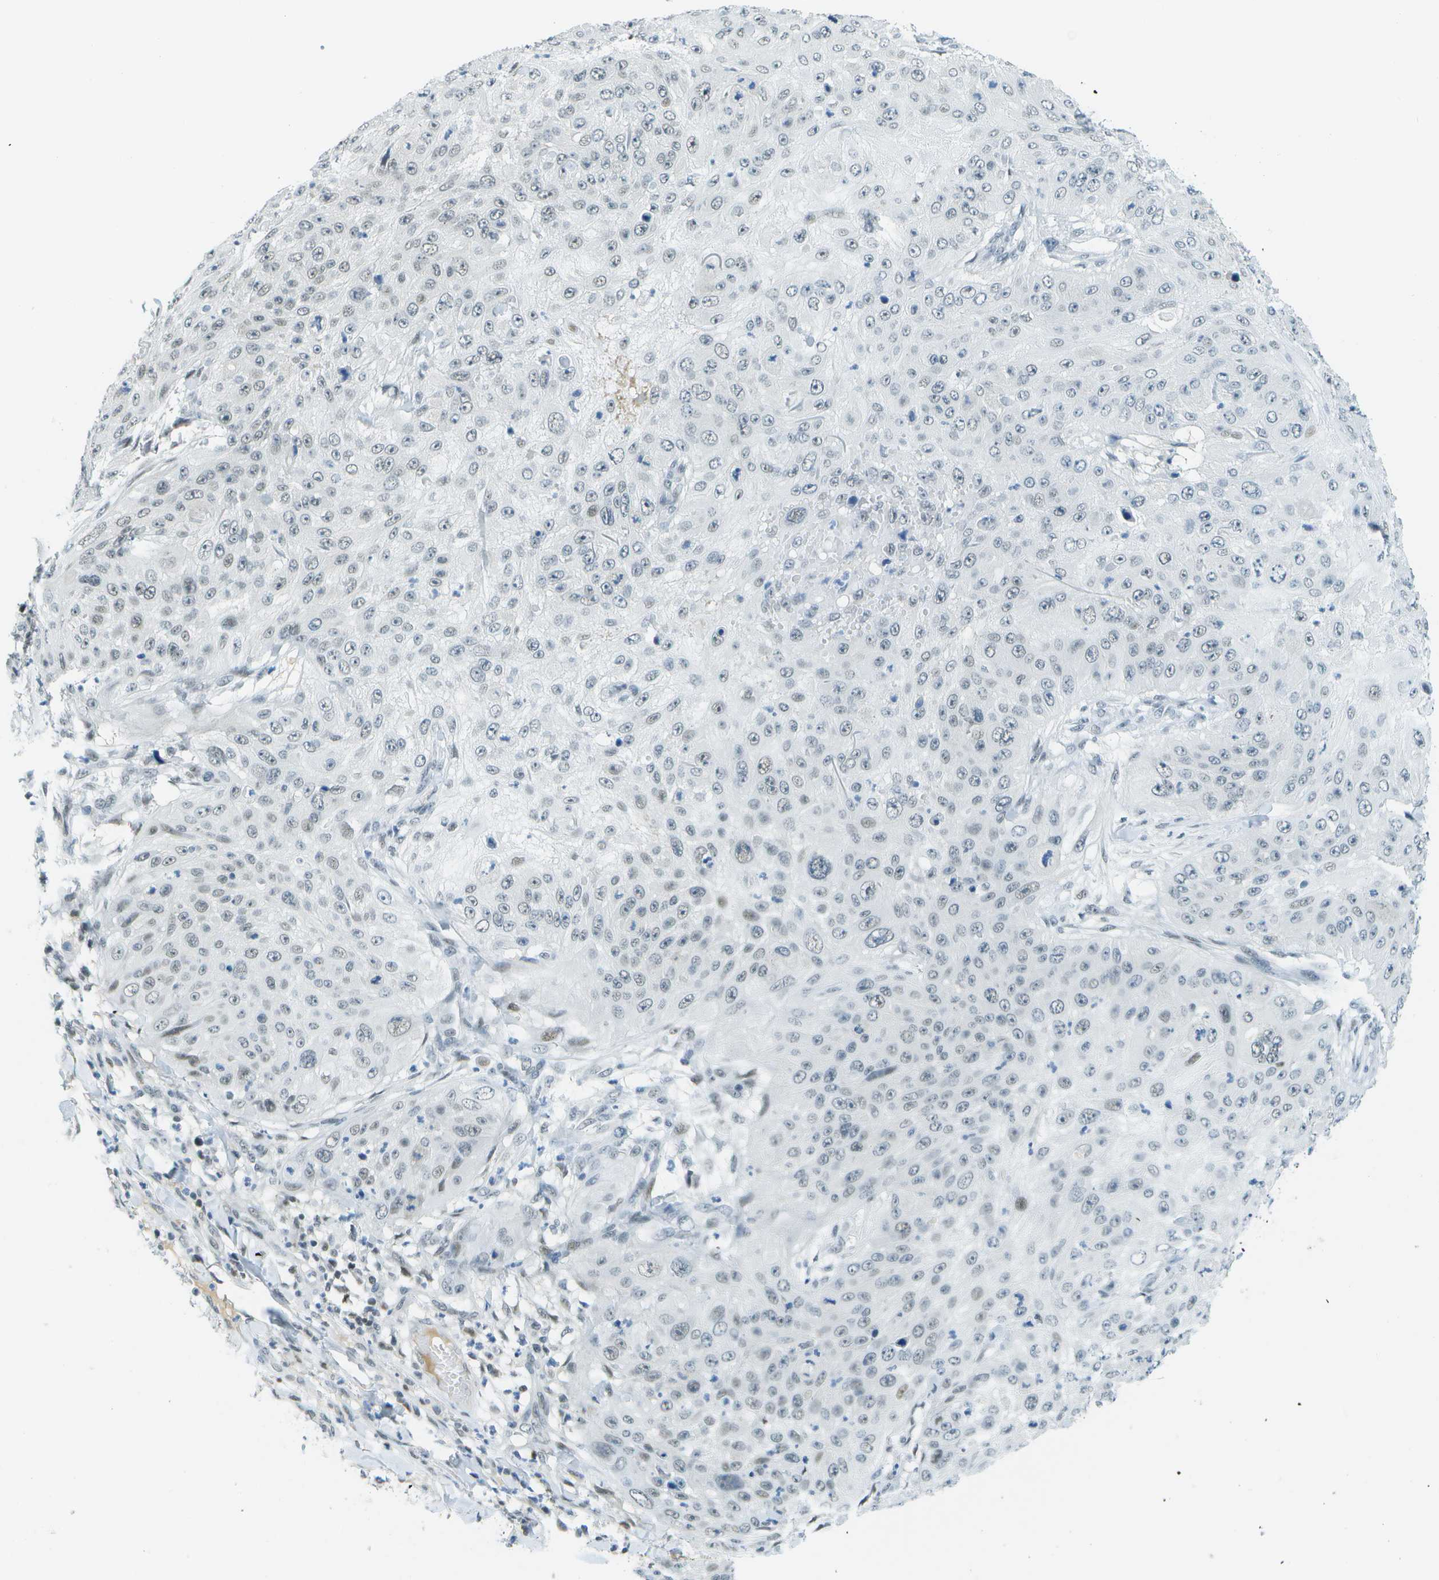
{"staining": {"intensity": "negative", "quantity": "none", "location": "none"}, "tissue": "skin cancer", "cell_type": "Tumor cells", "image_type": "cancer", "snomed": [{"axis": "morphology", "description": "Squamous cell carcinoma, NOS"}, {"axis": "topography", "description": "Skin"}], "caption": "DAB immunohistochemical staining of skin cancer demonstrates no significant positivity in tumor cells.", "gene": "NEK11", "patient": {"sex": "female", "age": 80}}